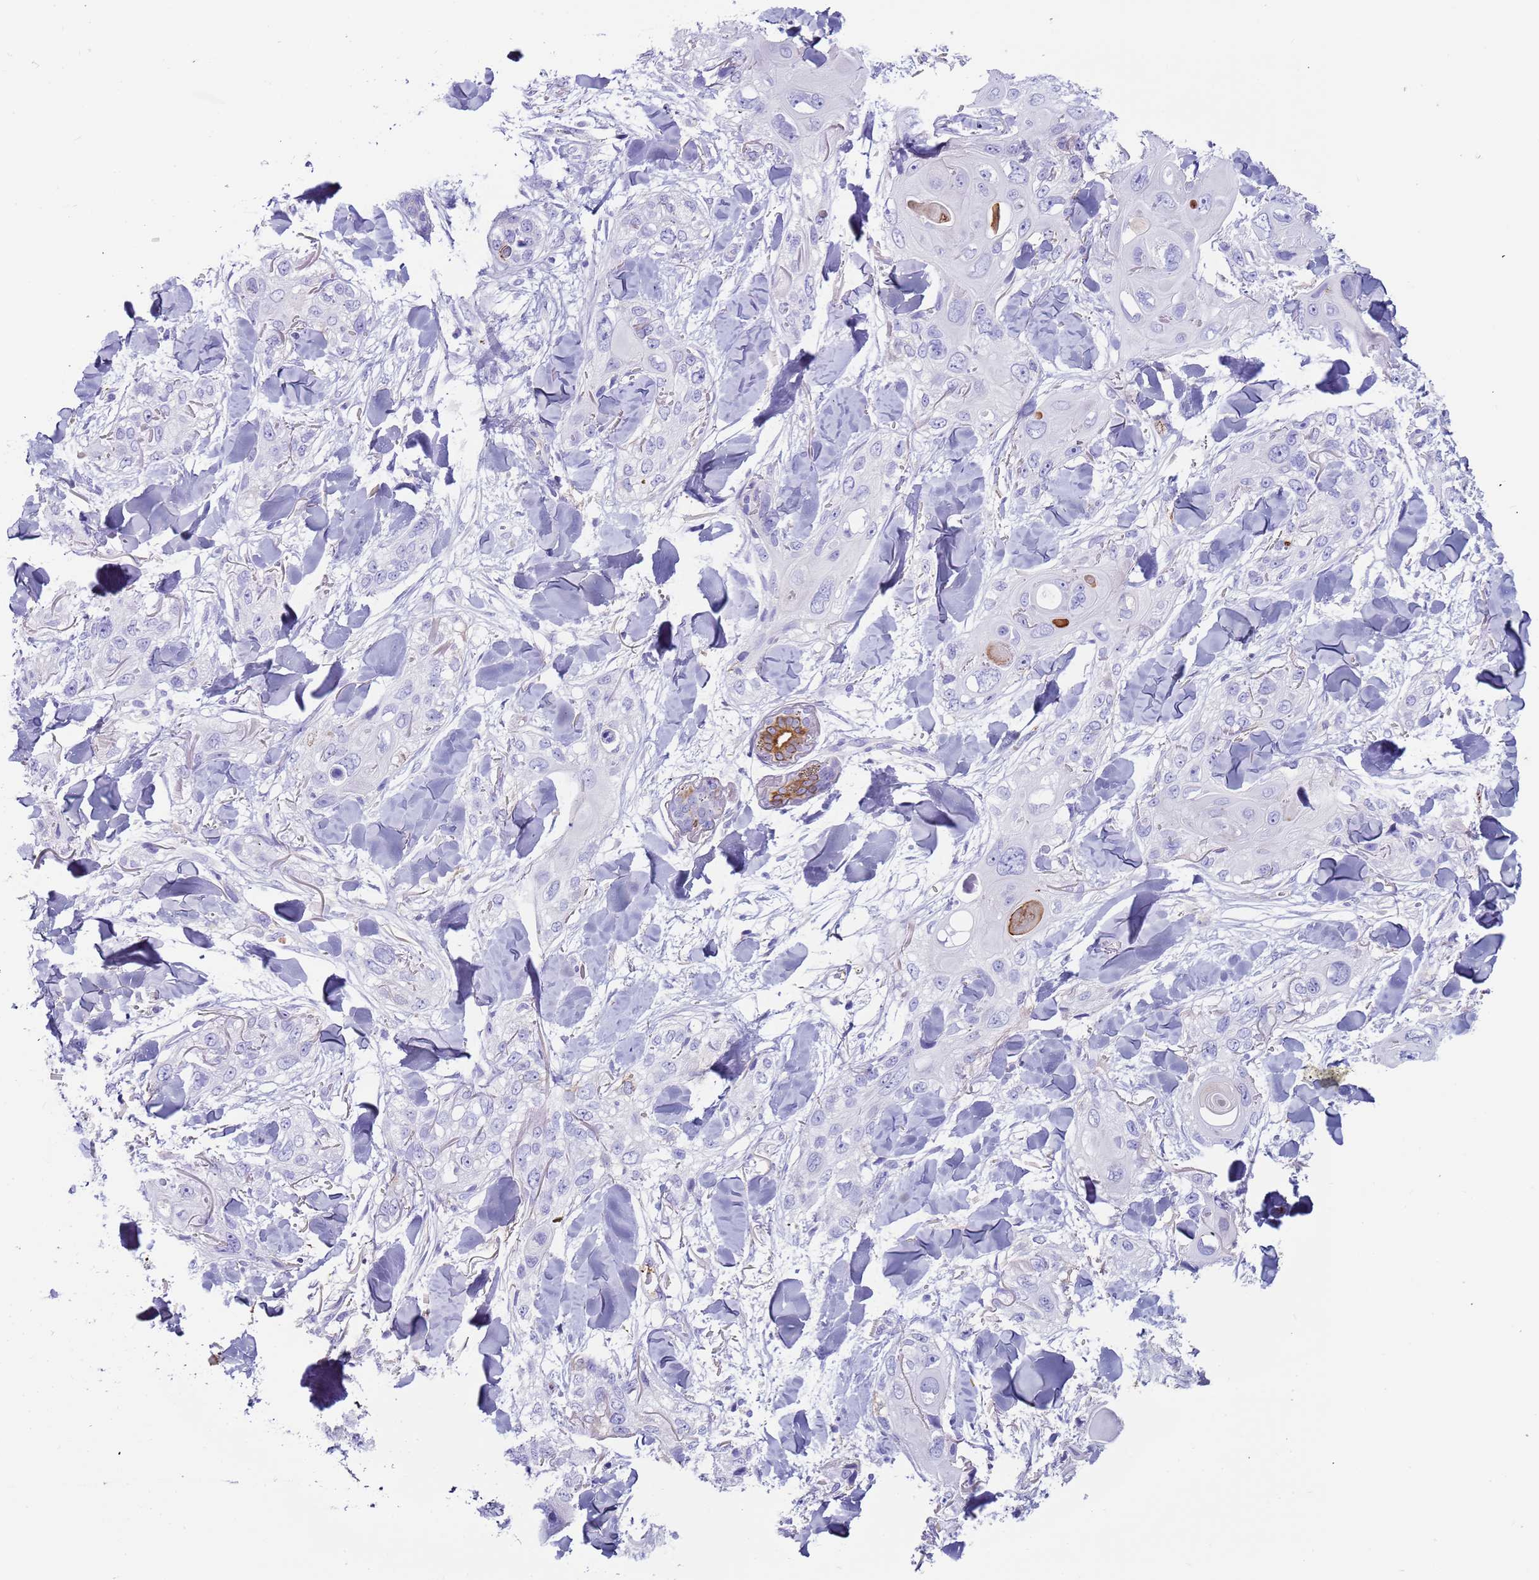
{"staining": {"intensity": "negative", "quantity": "none", "location": "none"}, "tissue": "skin cancer", "cell_type": "Tumor cells", "image_type": "cancer", "snomed": [{"axis": "morphology", "description": "Normal tissue, NOS"}, {"axis": "morphology", "description": "Squamous cell carcinoma, NOS"}, {"axis": "topography", "description": "Skin"}], "caption": "Tumor cells show no significant protein staining in skin cancer.", "gene": "CYSLTR2", "patient": {"sex": "male", "age": 72}}